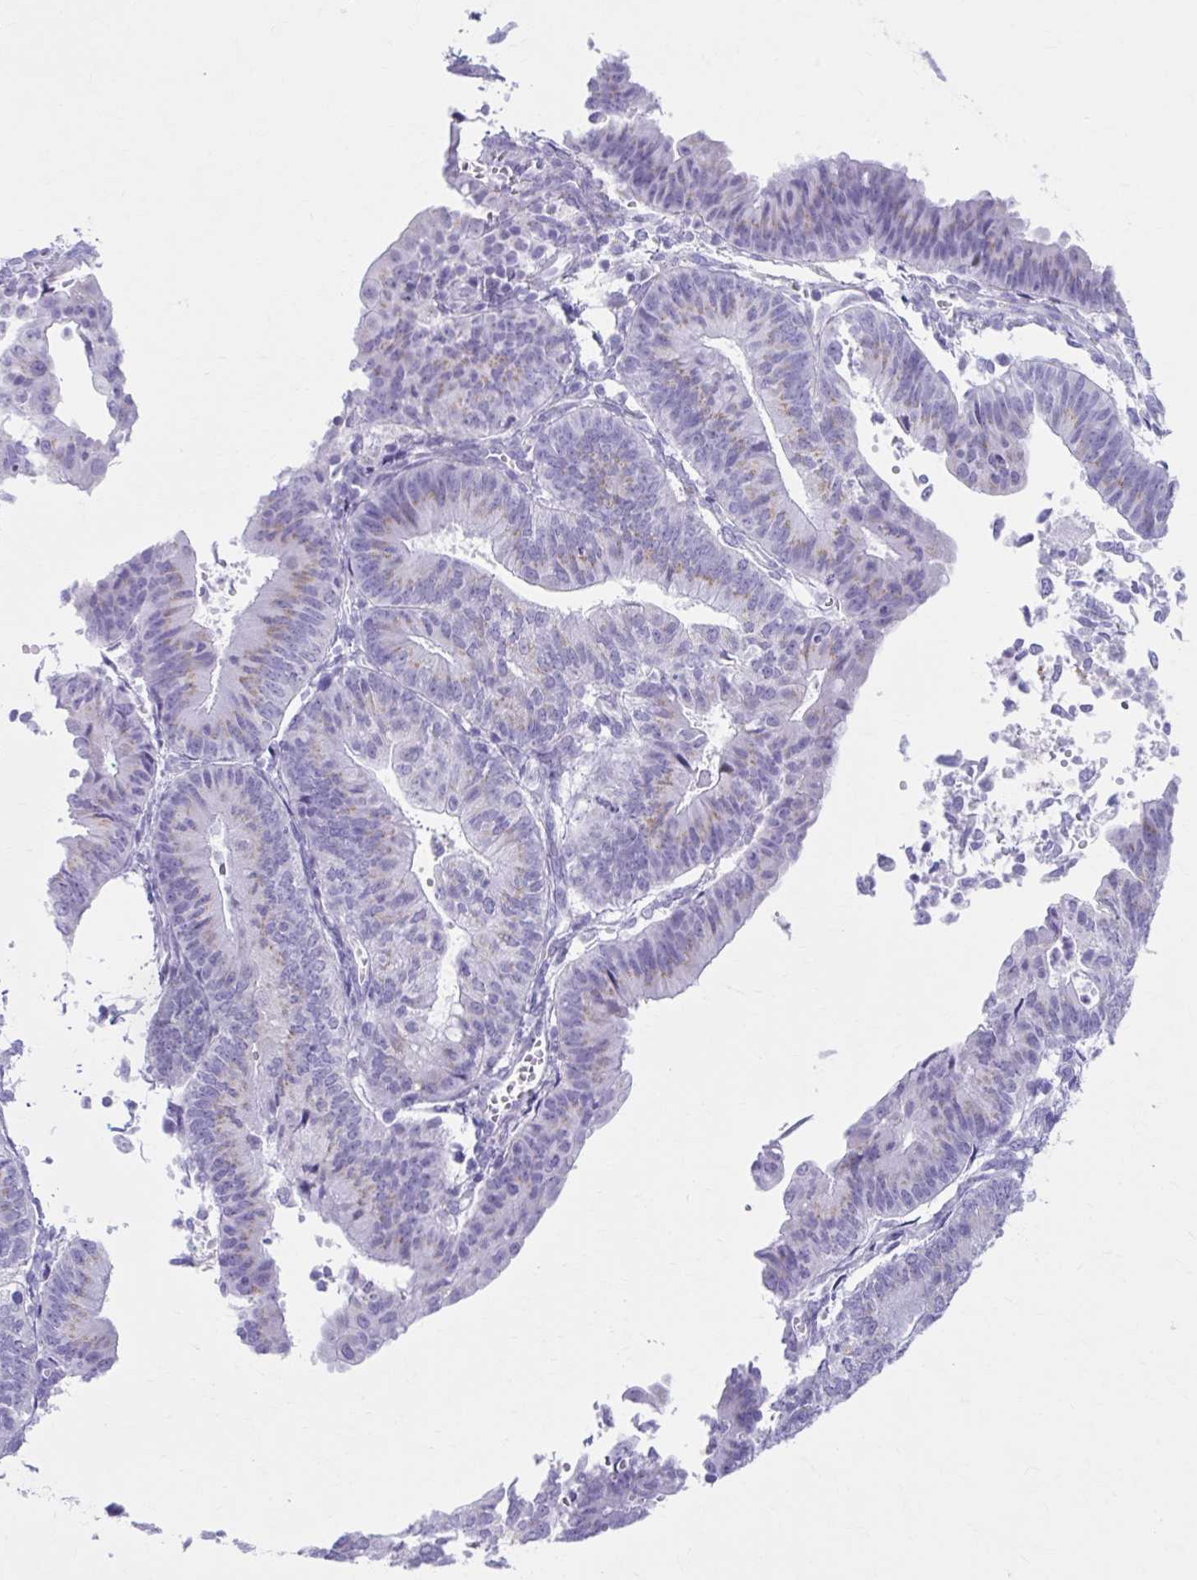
{"staining": {"intensity": "weak", "quantity": "25%-75%", "location": "cytoplasmic/membranous"}, "tissue": "endometrial cancer", "cell_type": "Tumor cells", "image_type": "cancer", "snomed": [{"axis": "morphology", "description": "Adenocarcinoma, NOS"}, {"axis": "topography", "description": "Endometrium"}], "caption": "A brown stain shows weak cytoplasmic/membranous staining of a protein in endometrial cancer (adenocarcinoma) tumor cells.", "gene": "KCNE2", "patient": {"sex": "female", "age": 65}}